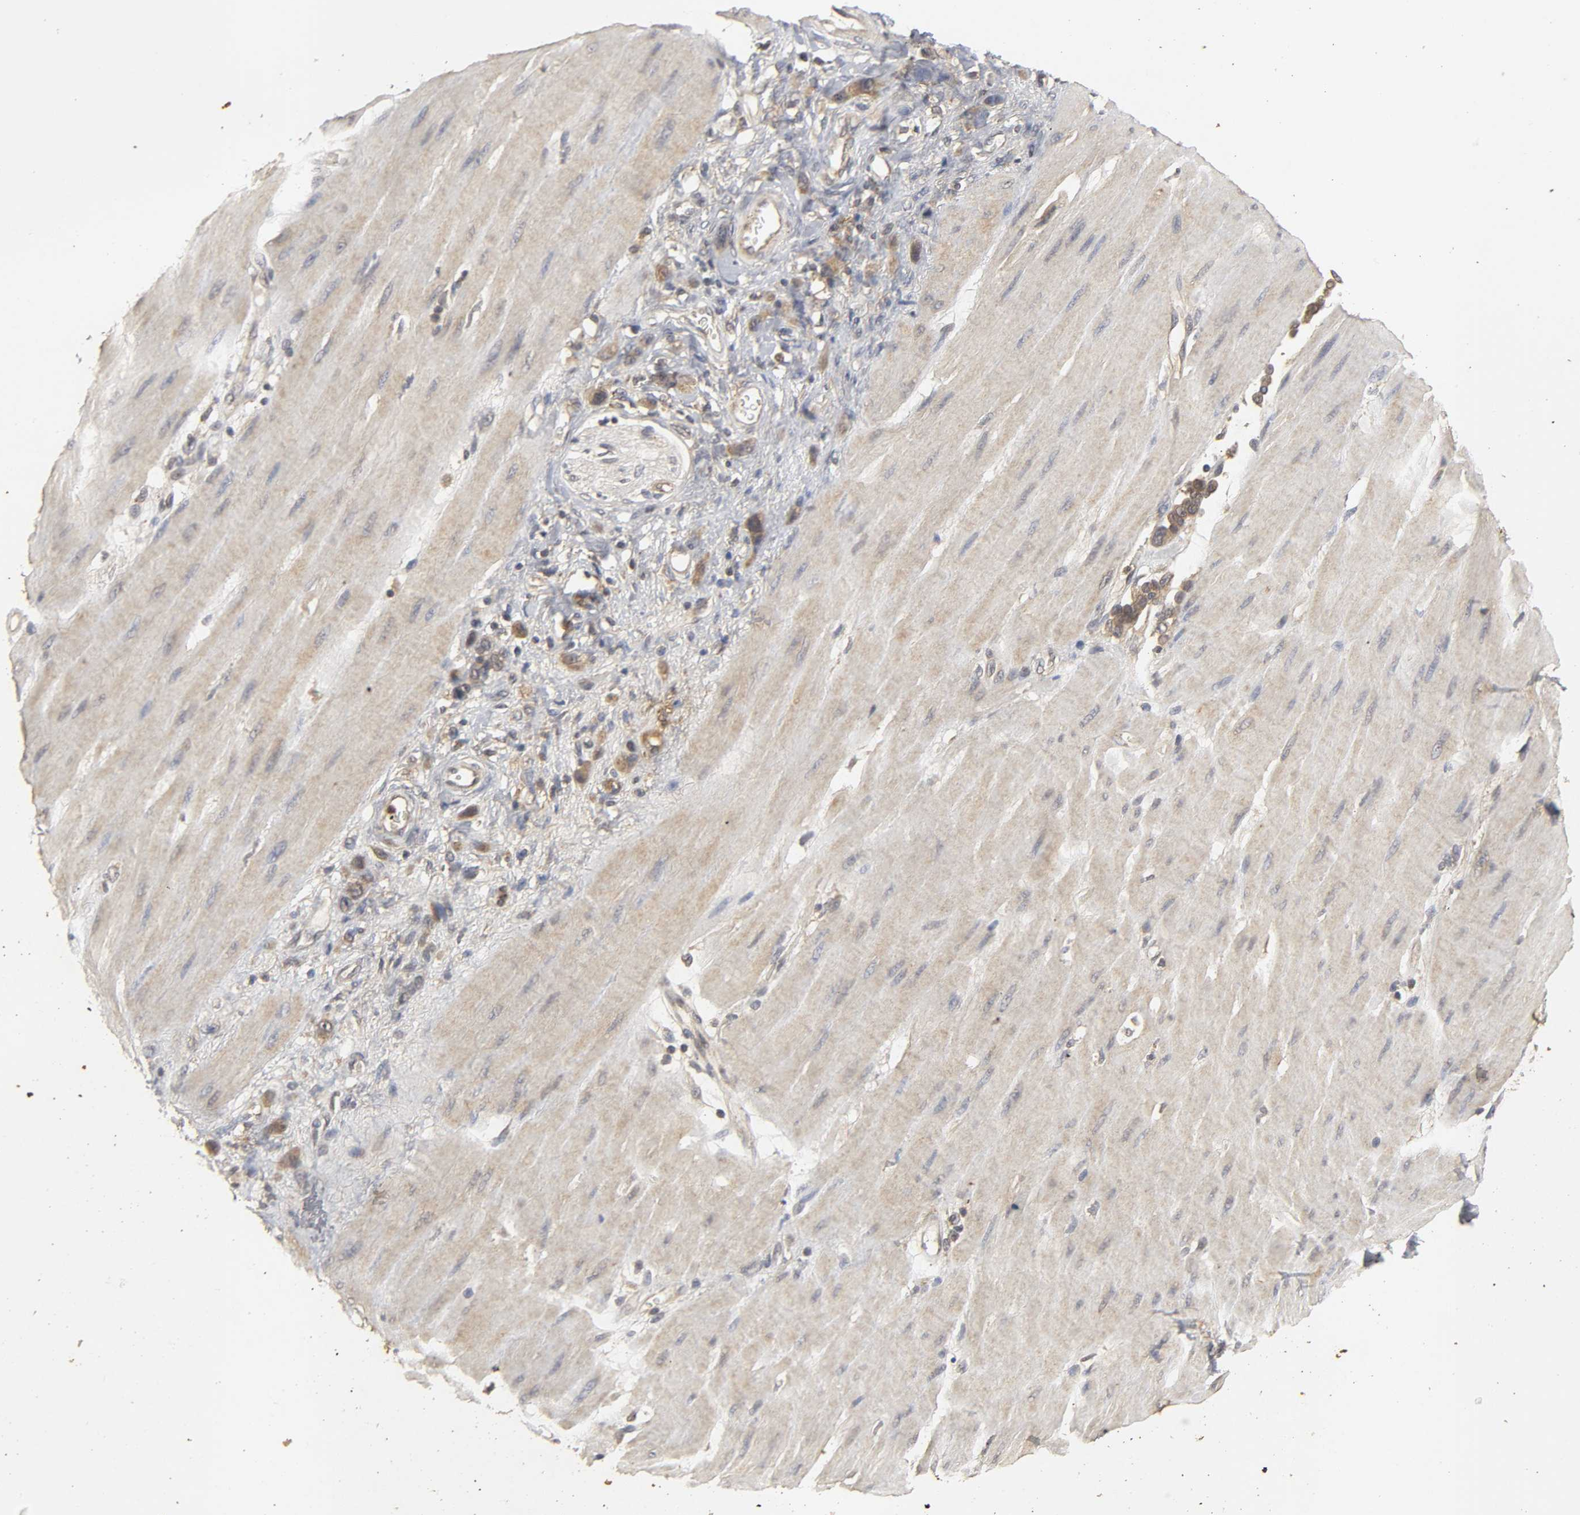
{"staining": {"intensity": "moderate", "quantity": ">75%", "location": "cytoplasmic/membranous"}, "tissue": "stomach cancer", "cell_type": "Tumor cells", "image_type": "cancer", "snomed": [{"axis": "morphology", "description": "Adenocarcinoma, NOS"}, {"axis": "topography", "description": "Stomach"}], "caption": "A histopathology image of stomach cancer stained for a protein displays moderate cytoplasmic/membranous brown staining in tumor cells.", "gene": "TRAF6", "patient": {"sex": "male", "age": 82}}